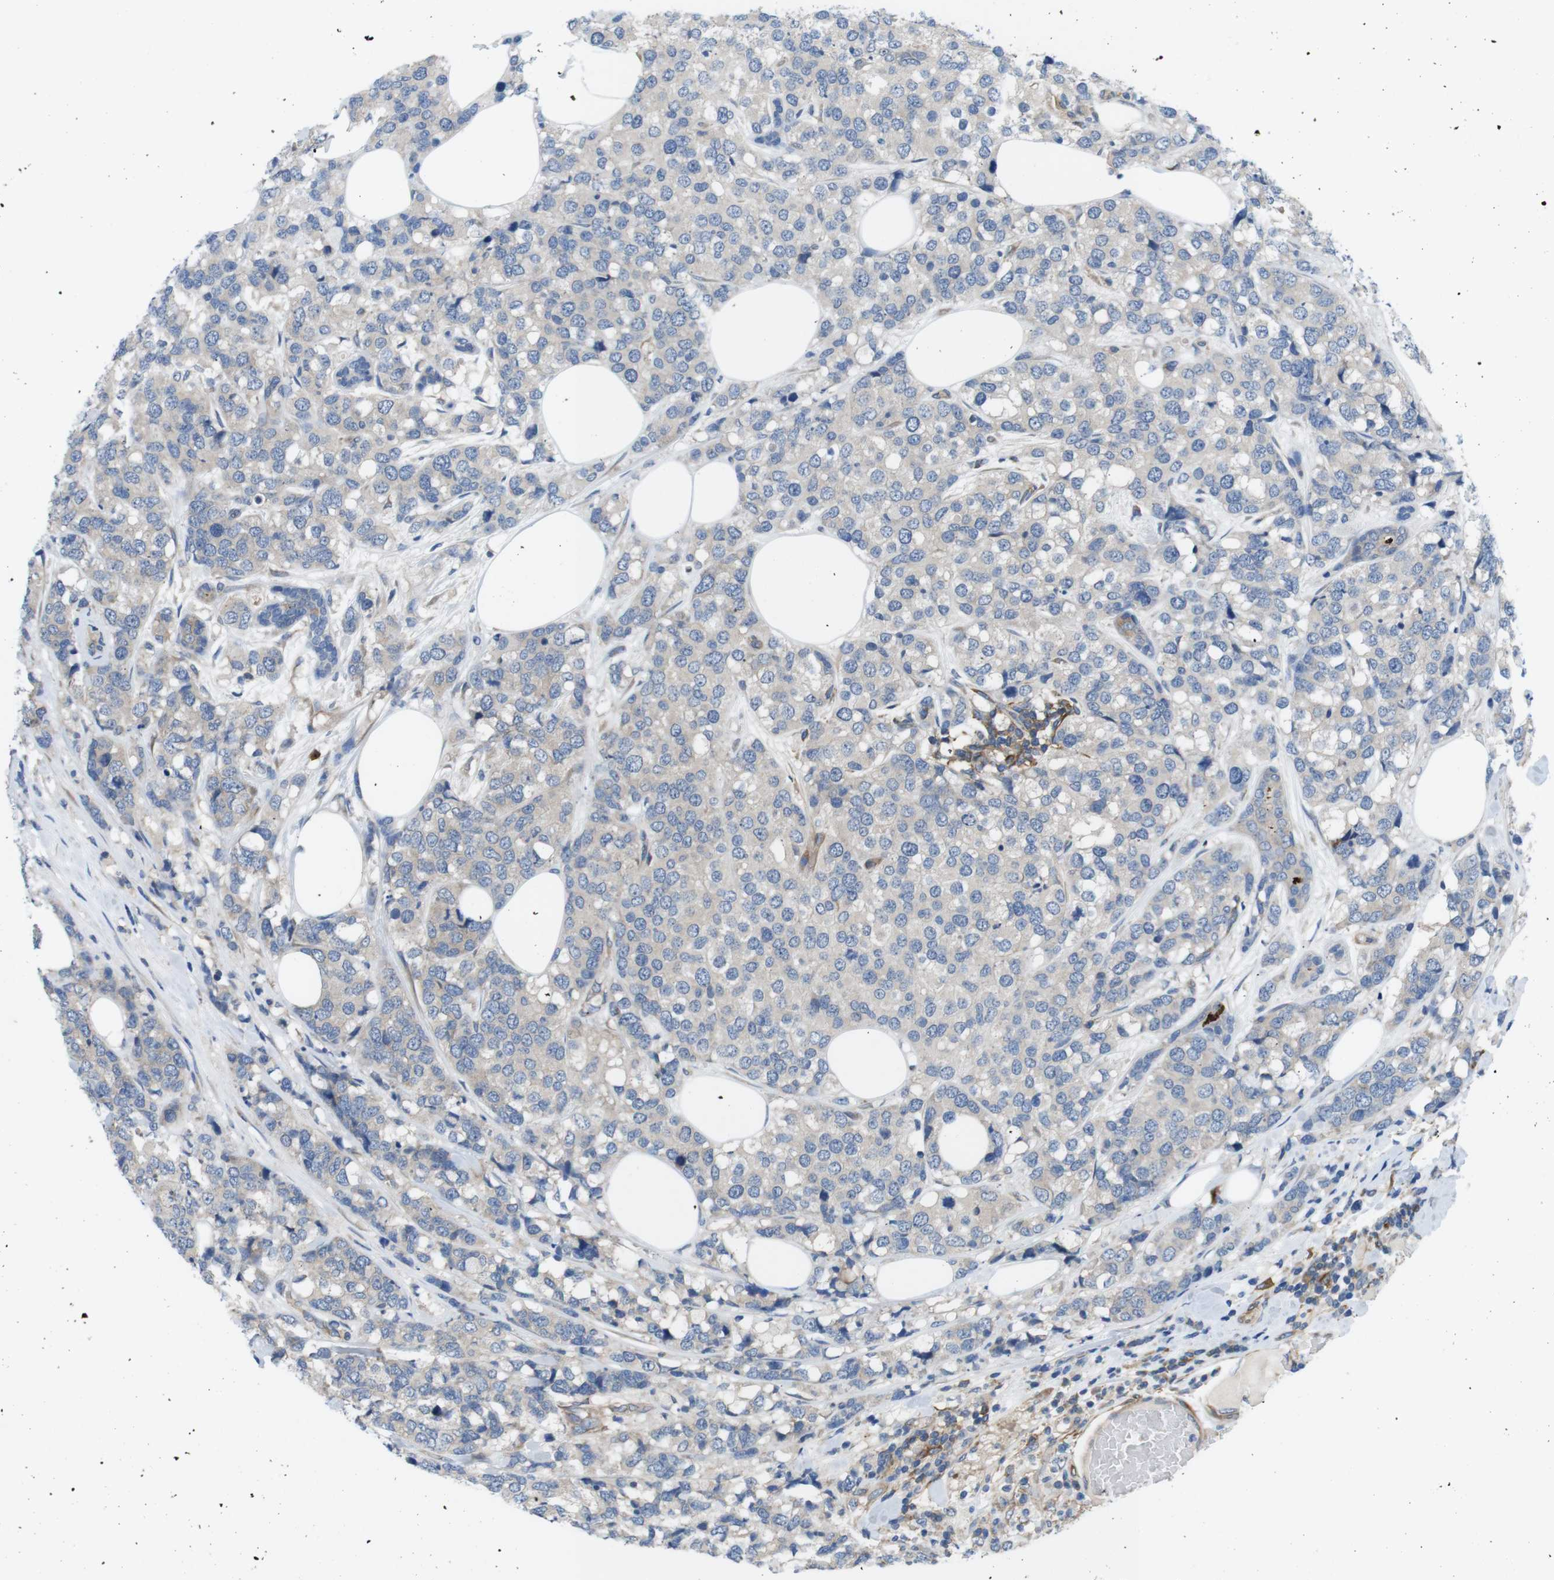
{"staining": {"intensity": "negative", "quantity": "none", "location": "none"}, "tissue": "breast cancer", "cell_type": "Tumor cells", "image_type": "cancer", "snomed": [{"axis": "morphology", "description": "Lobular carcinoma"}, {"axis": "topography", "description": "Breast"}], "caption": "Immunohistochemical staining of human breast cancer (lobular carcinoma) demonstrates no significant positivity in tumor cells.", "gene": "DCLK1", "patient": {"sex": "female", "age": 59}}